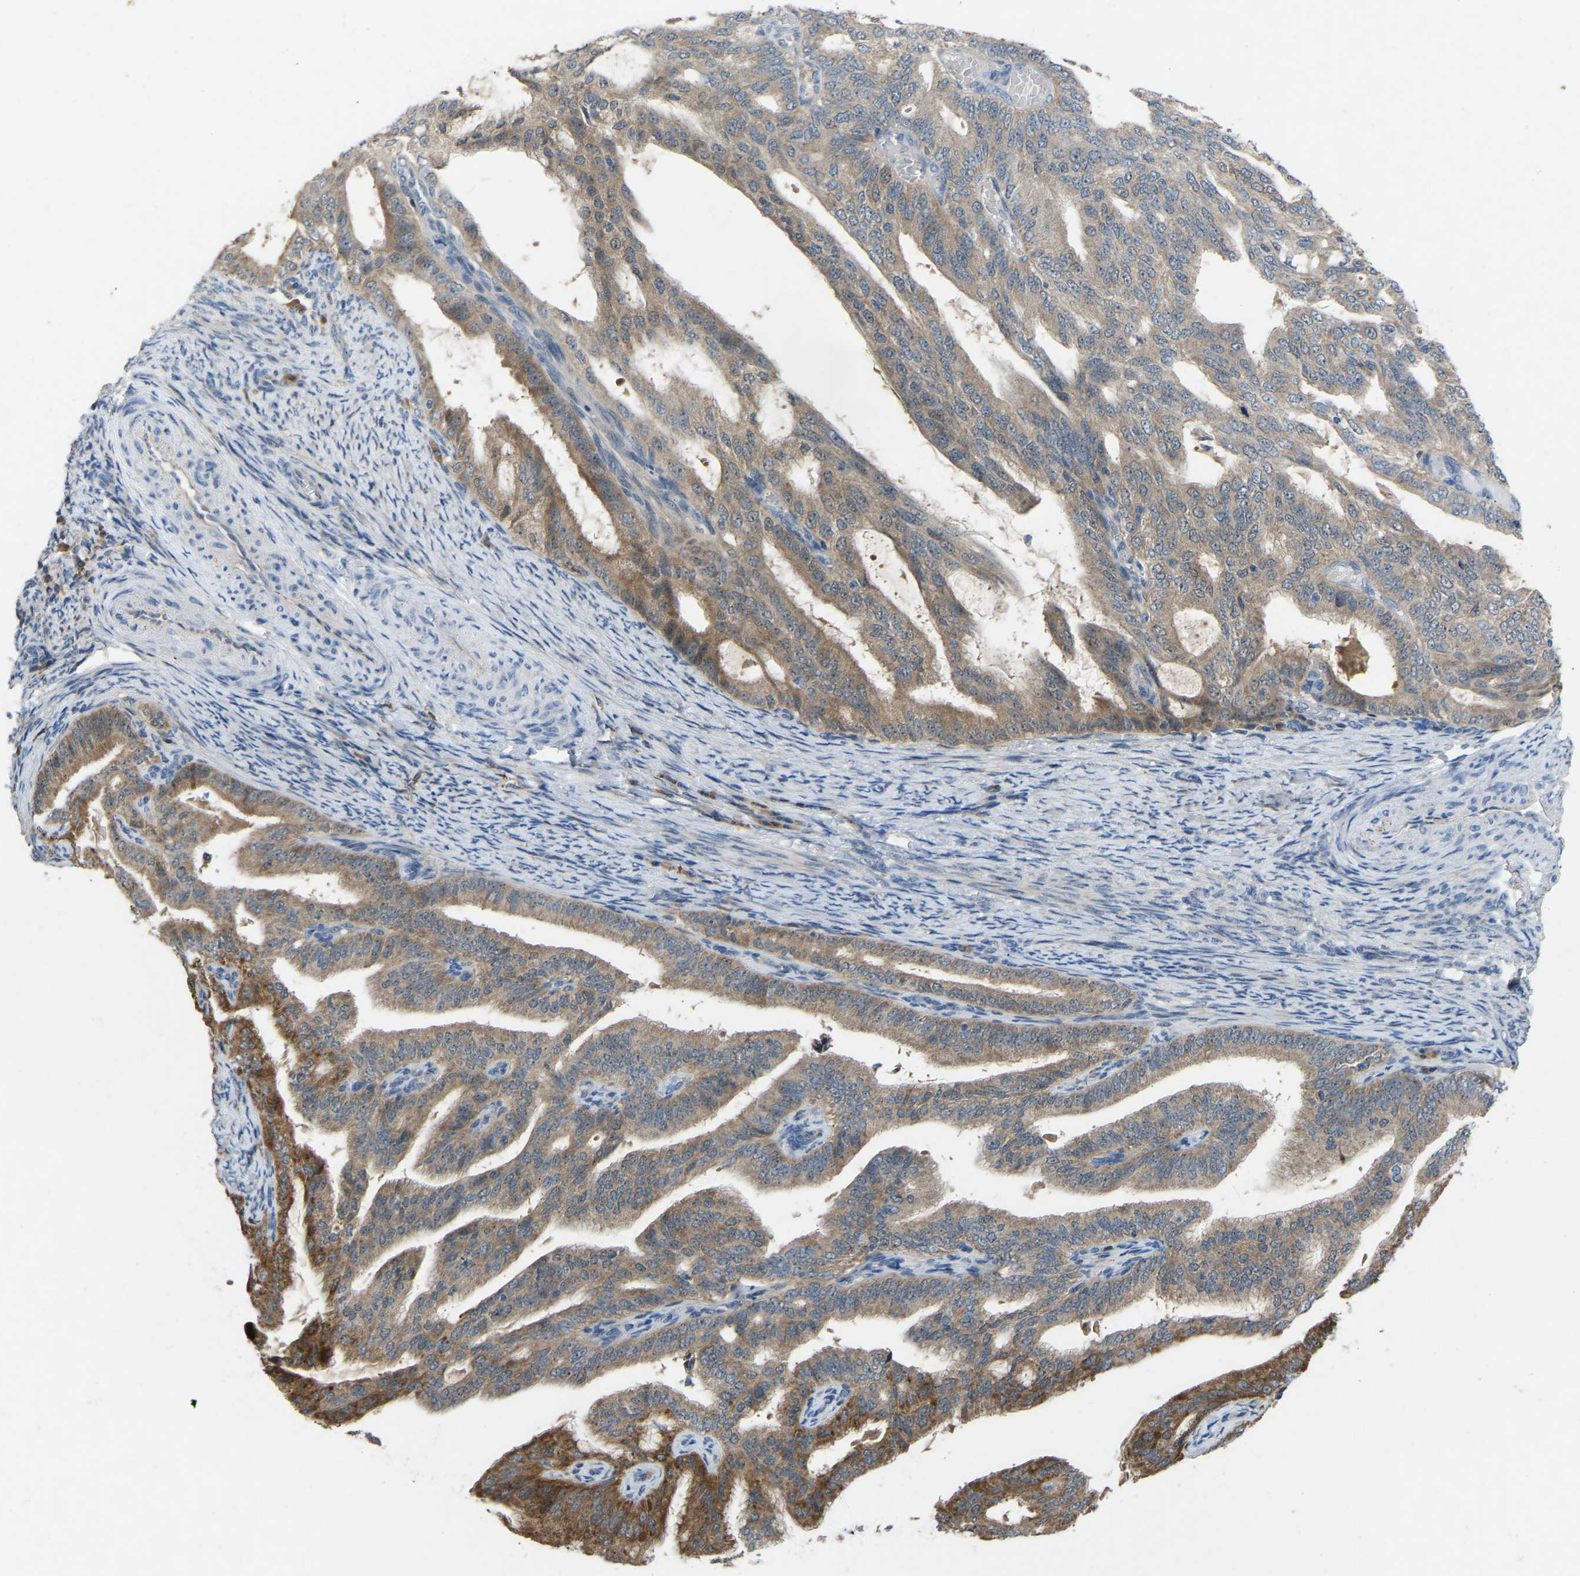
{"staining": {"intensity": "weak", "quantity": ">75%", "location": "cytoplasmic/membranous"}, "tissue": "endometrial cancer", "cell_type": "Tumor cells", "image_type": "cancer", "snomed": [{"axis": "morphology", "description": "Adenocarcinoma, NOS"}, {"axis": "topography", "description": "Endometrium"}], "caption": "Protein analysis of endometrial adenocarcinoma tissue demonstrates weak cytoplasmic/membranous staining in about >75% of tumor cells.", "gene": "FHIT", "patient": {"sex": "female", "age": 58}}